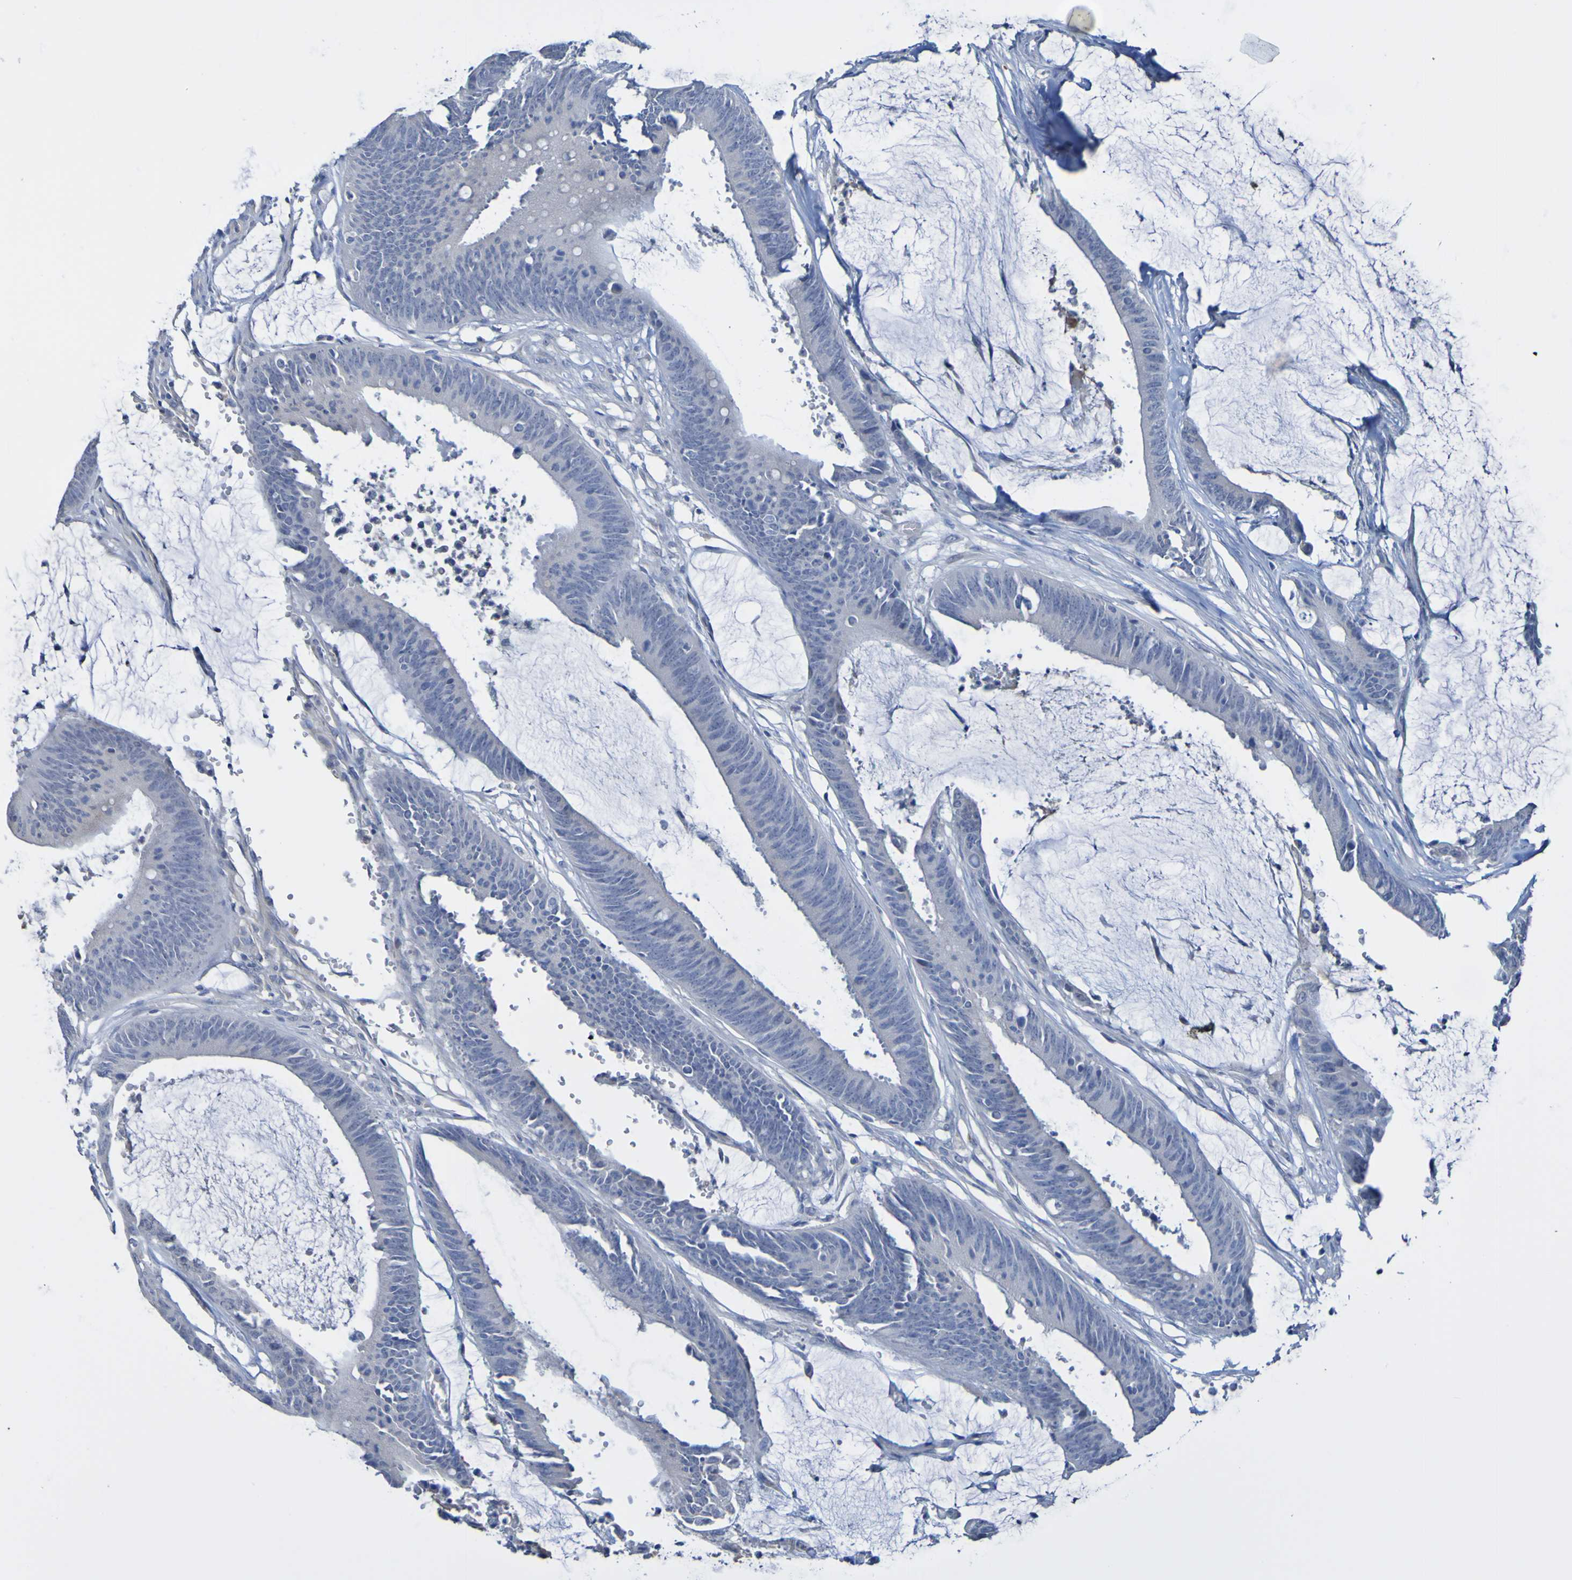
{"staining": {"intensity": "negative", "quantity": "none", "location": "none"}, "tissue": "colorectal cancer", "cell_type": "Tumor cells", "image_type": "cancer", "snomed": [{"axis": "morphology", "description": "Adenocarcinoma, NOS"}, {"axis": "topography", "description": "Rectum"}], "caption": "An immunohistochemistry image of adenocarcinoma (colorectal) is shown. There is no staining in tumor cells of adenocarcinoma (colorectal).", "gene": "ACMSD", "patient": {"sex": "female", "age": 66}}